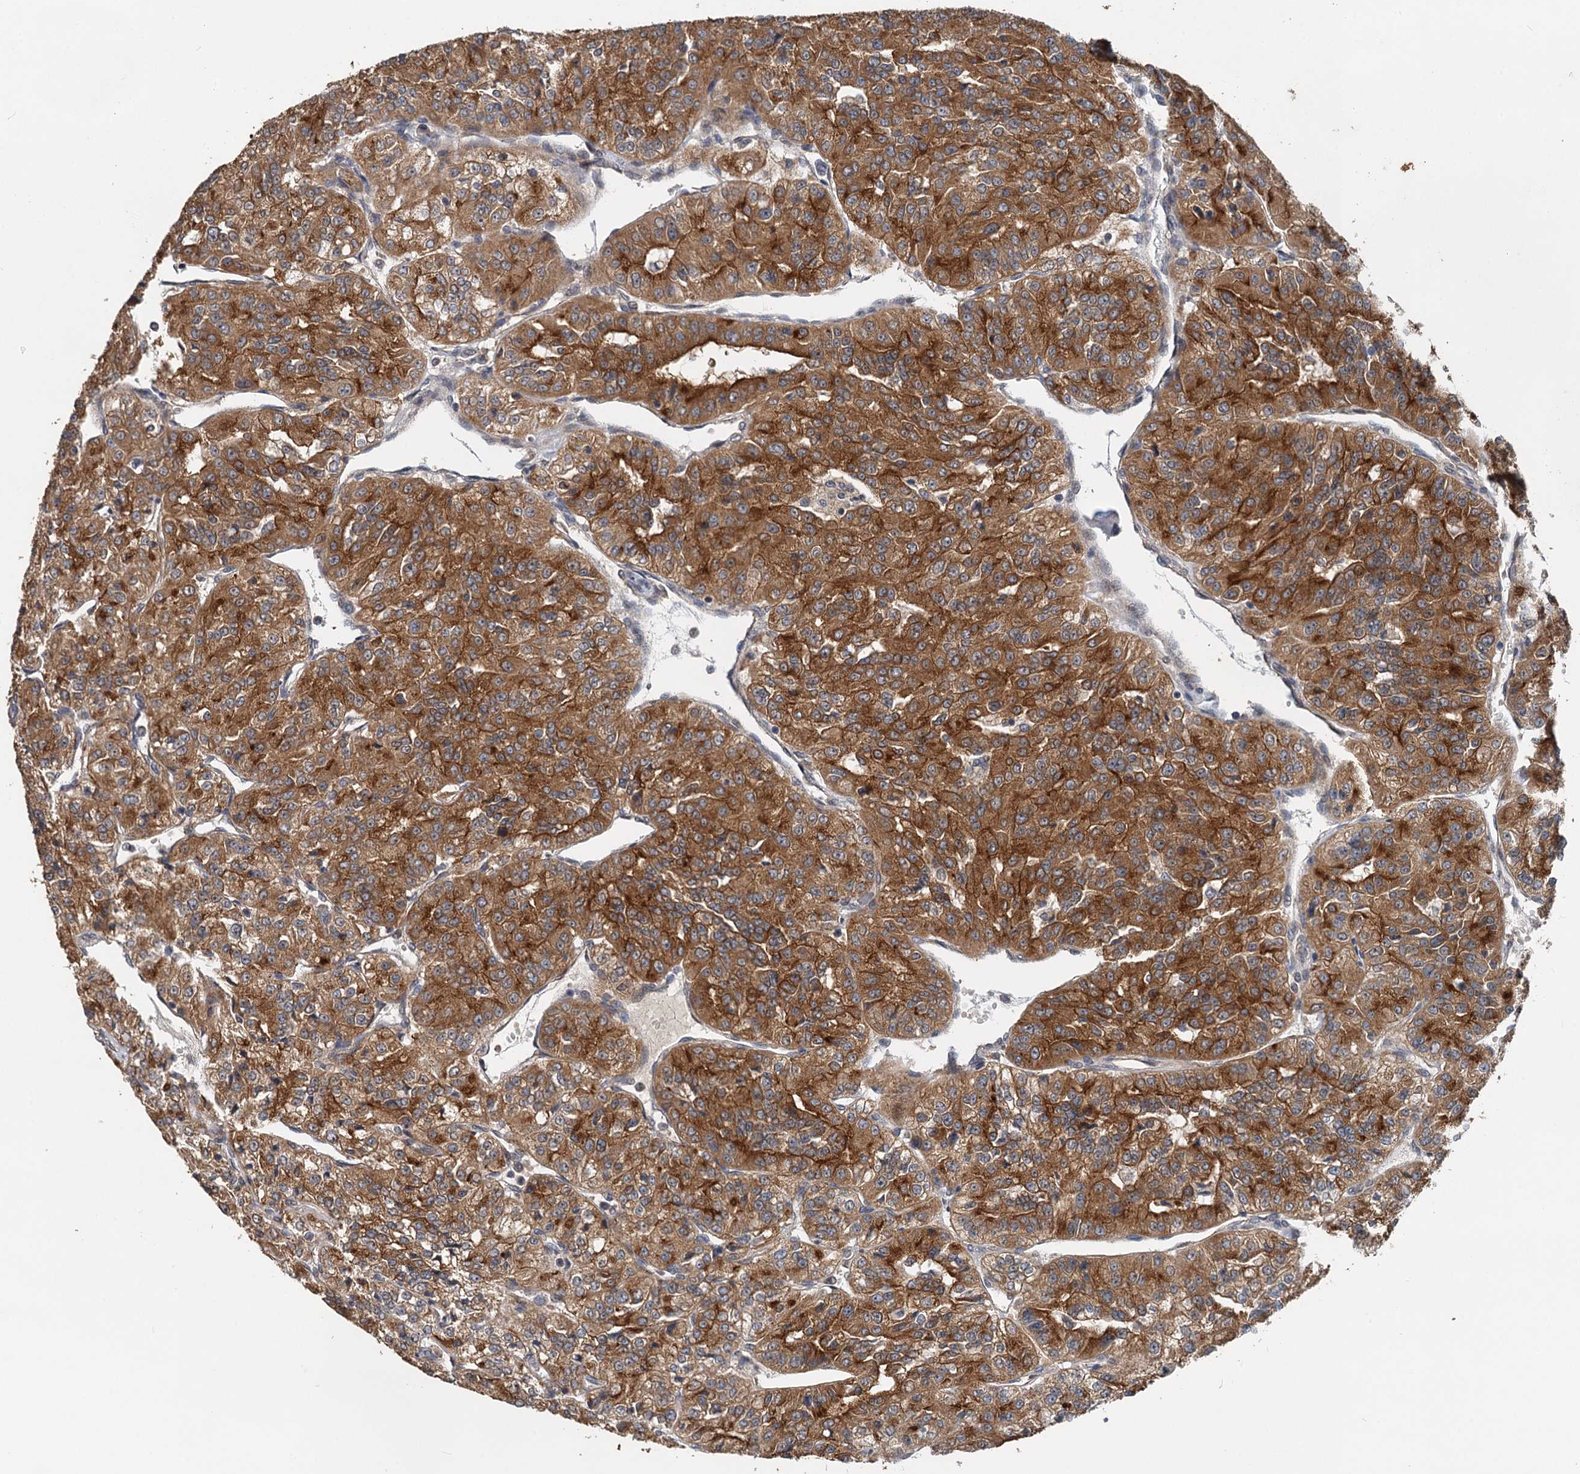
{"staining": {"intensity": "strong", "quantity": ">75%", "location": "cytoplasmic/membranous"}, "tissue": "renal cancer", "cell_type": "Tumor cells", "image_type": "cancer", "snomed": [{"axis": "morphology", "description": "Adenocarcinoma, NOS"}, {"axis": "topography", "description": "Kidney"}], "caption": "Human renal adenocarcinoma stained for a protein (brown) displays strong cytoplasmic/membranous positive staining in approximately >75% of tumor cells.", "gene": "LRRK2", "patient": {"sex": "female", "age": 63}}